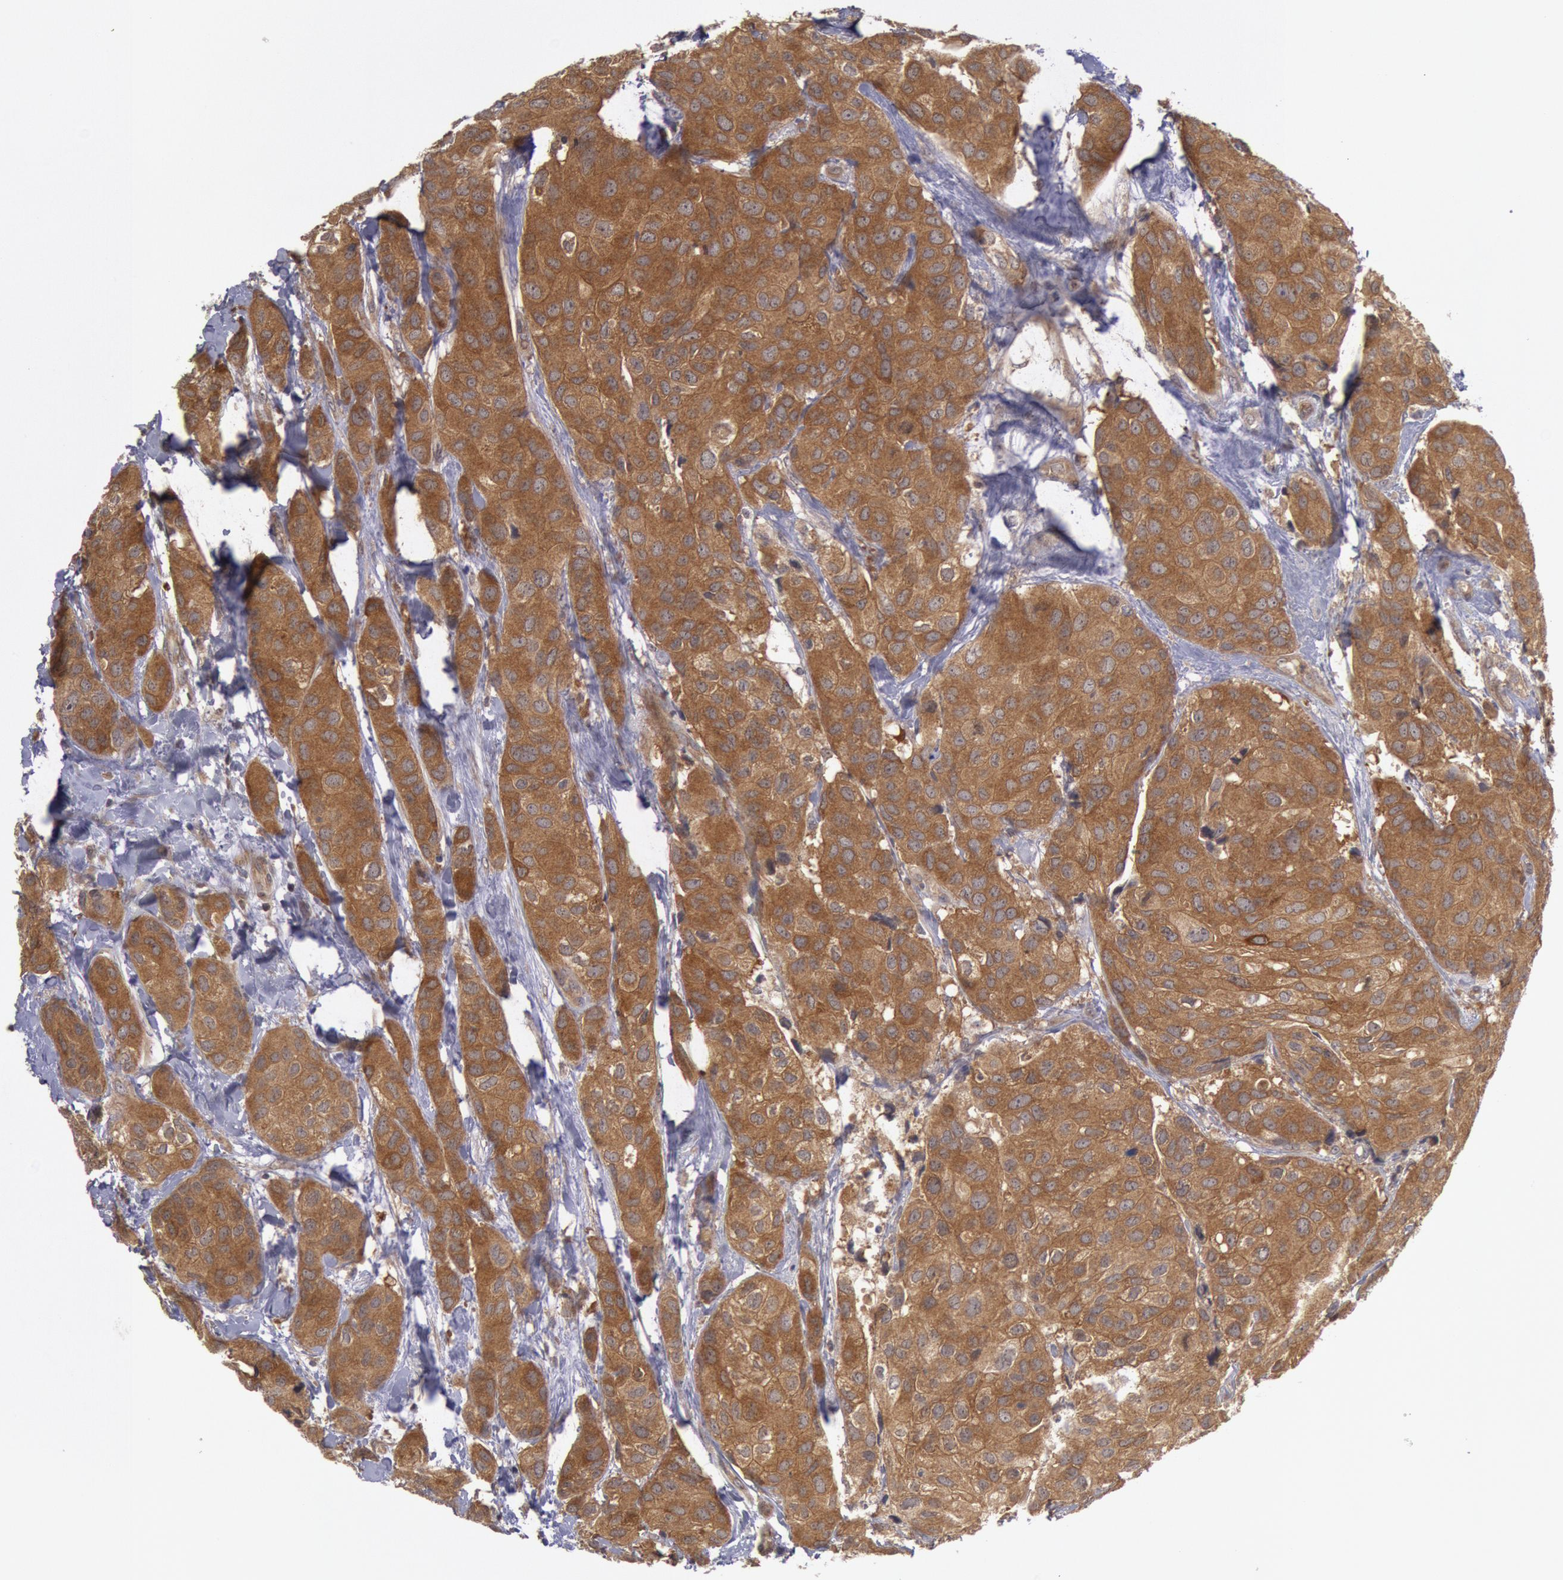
{"staining": {"intensity": "moderate", "quantity": ">75%", "location": "cytoplasmic/membranous"}, "tissue": "breast cancer", "cell_type": "Tumor cells", "image_type": "cancer", "snomed": [{"axis": "morphology", "description": "Duct carcinoma"}, {"axis": "topography", "description": "Breast"}], "caption": "Invasive ductal carcinoma (breast) stained for a protein (brown) exhibits moderate cytoplasmic/membranous positive expression in about >75% of tumor cells.", "gene": "BRAF", "patient": {"sex": "female", "age": 68}}